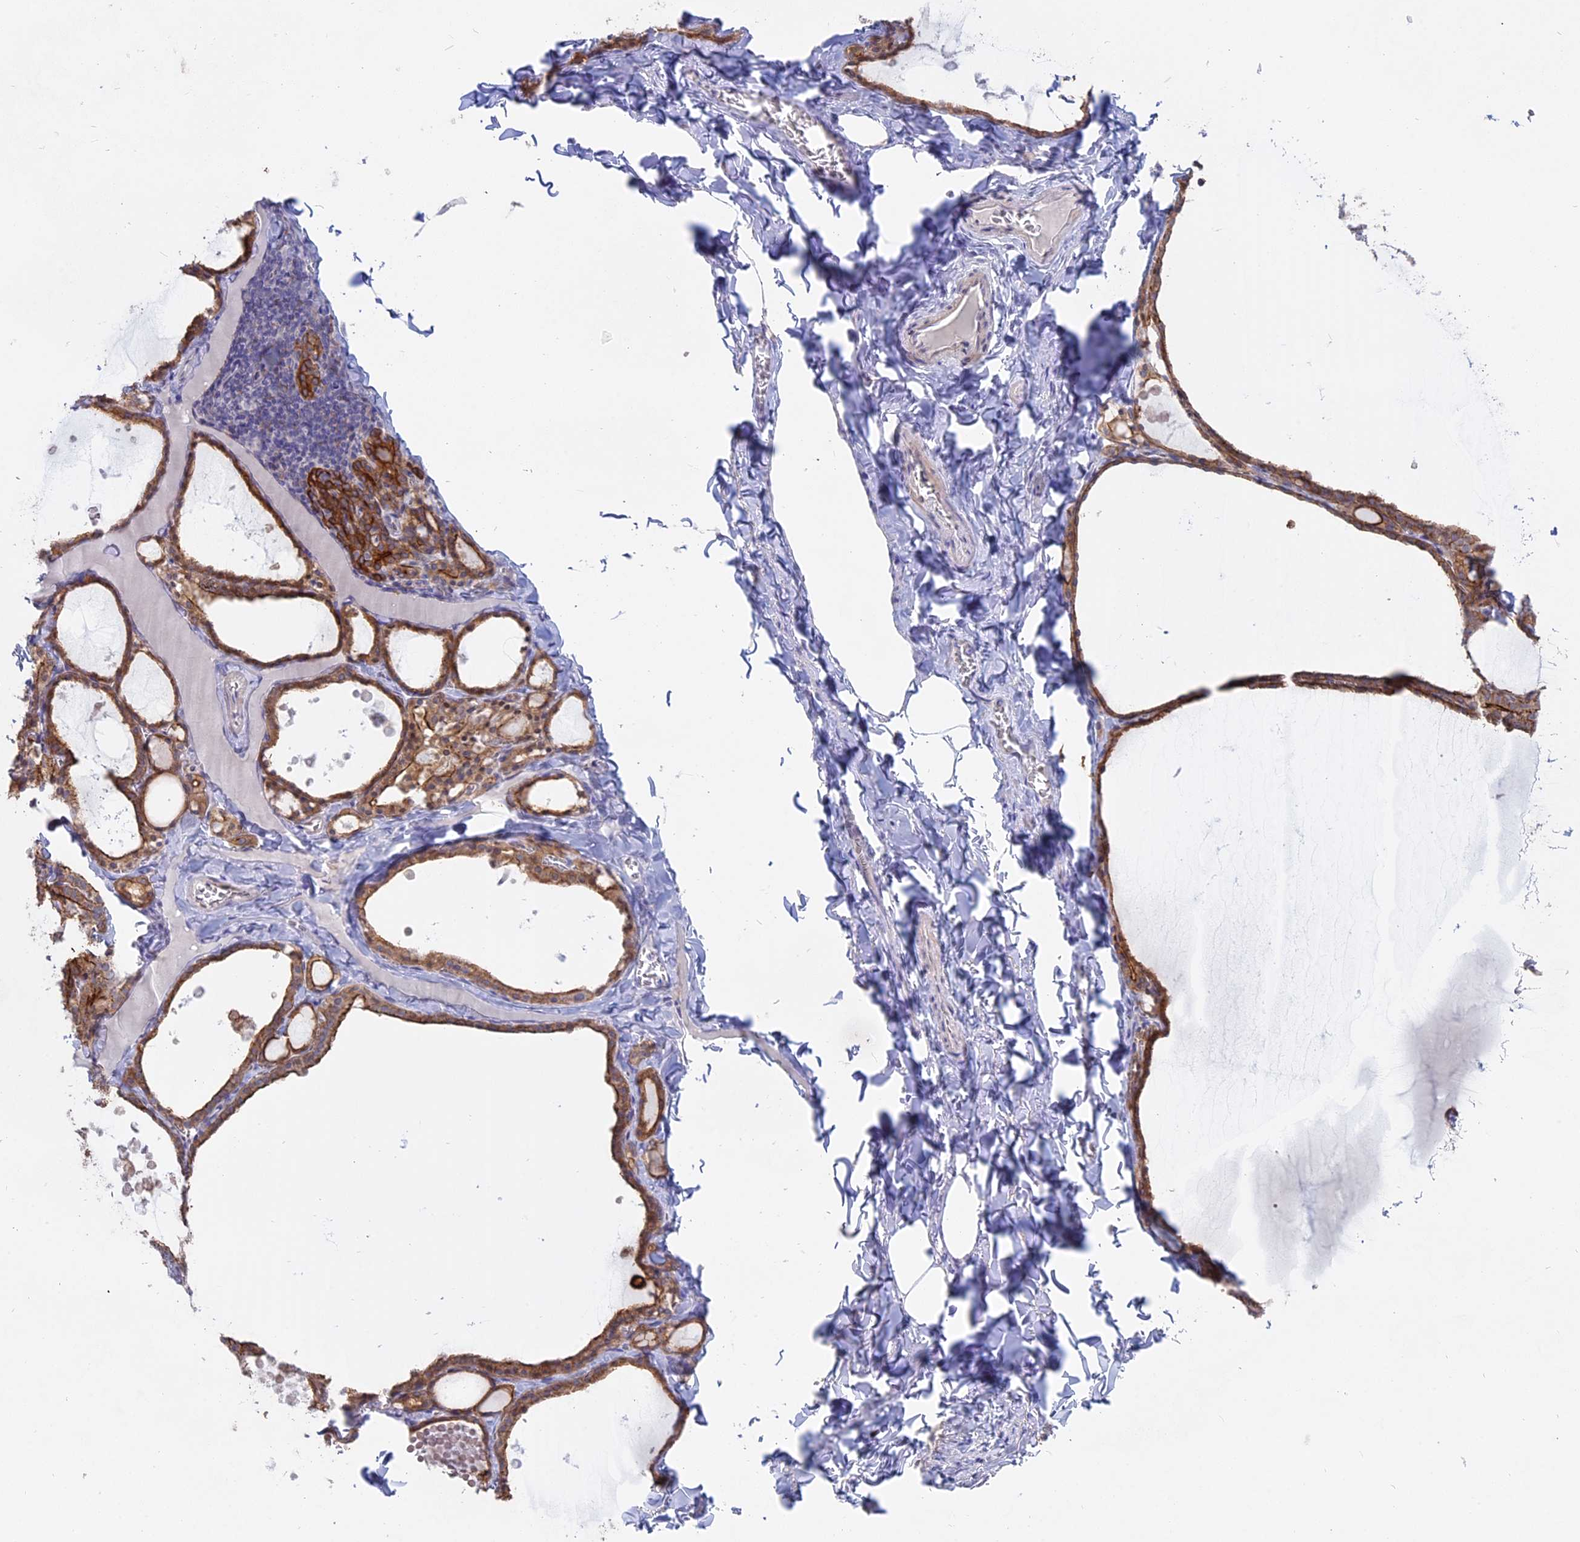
{"staining": {"intensity": "strong", "quantity": ">75%", "location": "cytoplasmic/membranous"}, "tissue": "thyroid gland", "cell_type": "Glandular cells", "image_type": "normal", "snomed": [{"axis": "morphology", "description": "Normal tissue, NOS"}, {"axis": "topography", "description": "Thyroid gland"}], "caption": "Brown immunohistochemical staining in normal thyroid gland demonstrates strong cytoplasmic/membranous staining in about >75% of glandular cells.", "gene": "MYO5B", "patient": {"sex": "male", "age": 56}}